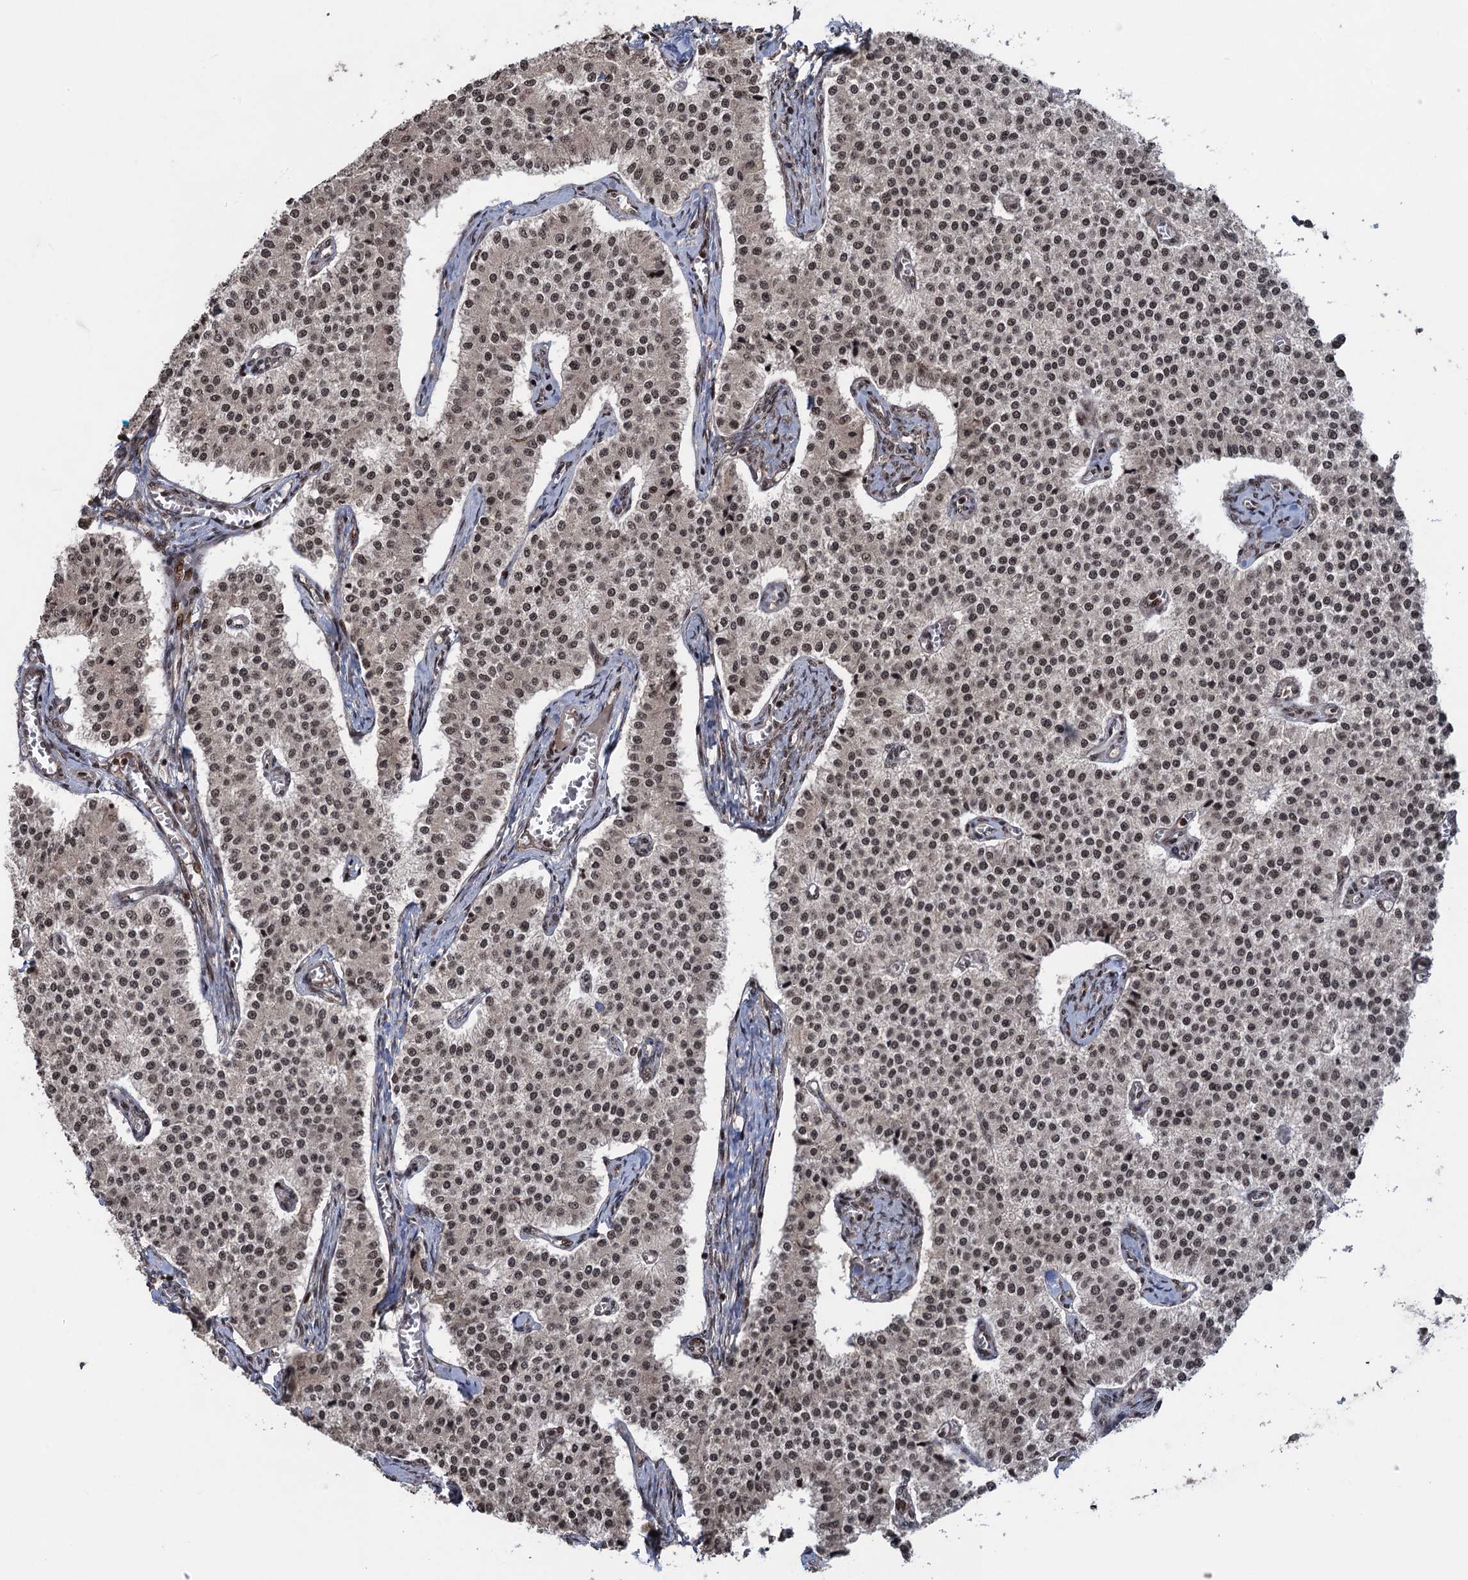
{"staining": {"intensity": "moderate", "quantity": ">75%", "location": "cytoplasmic/membranous,nuclear"}, "tissue": "carcinoid", "cell_type": "Tumor cells", "image_type": "cancer", "snomed": [{"axis": "morphology", "description": "Carcinoid, malignant, NOS"}, {"axis": "topography", "description": "Colon"}], "caption": "Approximately >75% of tumor cells in human malignant carcinoid exhibit moderate cytoplasmic/membranous and nuclear protein expression as visualized by brown immunohistochemical staining.", "gene": "ZNF169", "patient": {"sex": "female", "age": 52}}